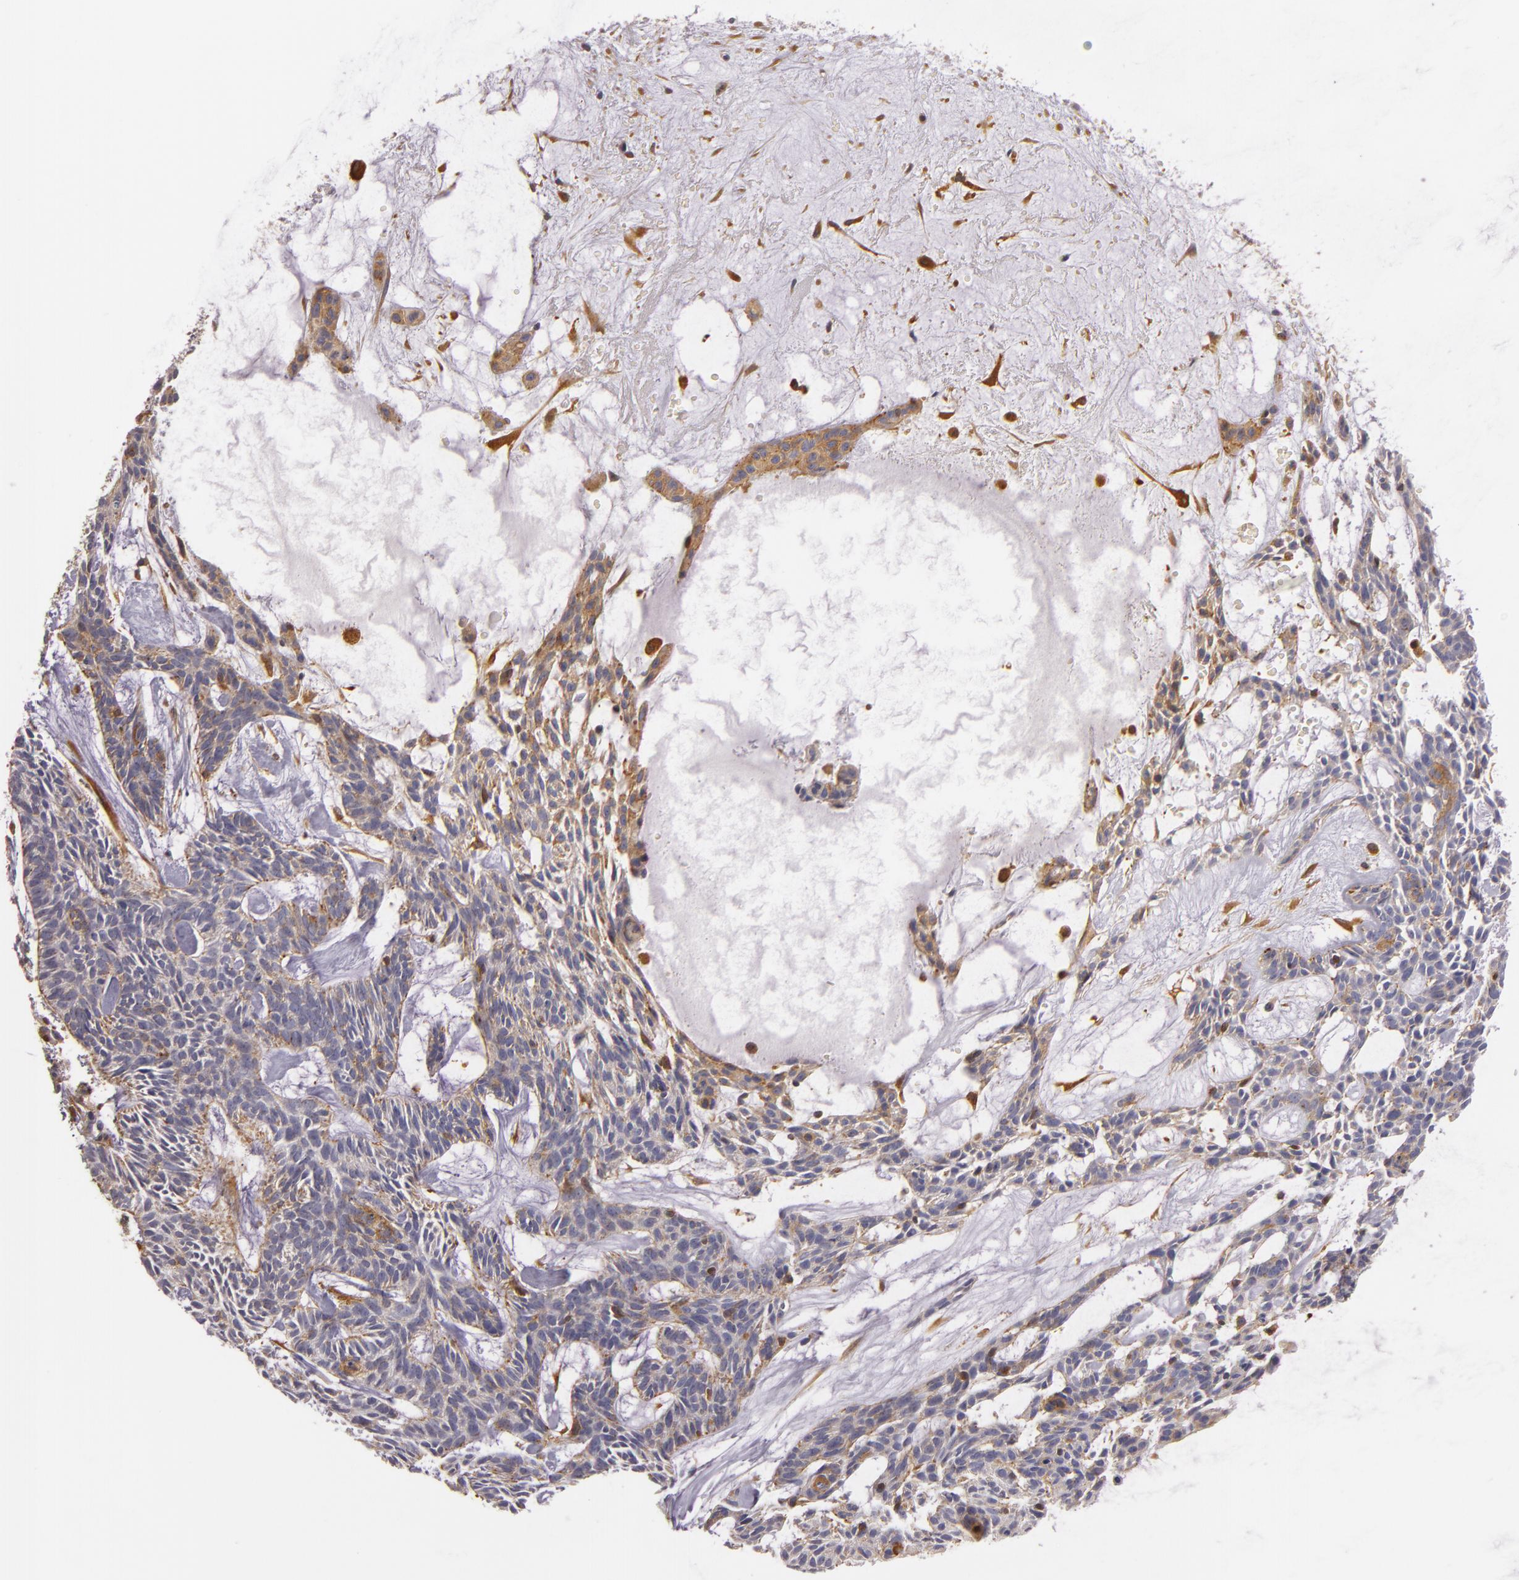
{"staining": {"intensity": "moderate", "quantity": "25%-75%", "location": "cytoplasmic/membranous"}, "tissue": "skin cancer", "cell_type": "Tumor cells", "image_type": "cancer", "snomed": [{"axis": "morphology", "description": "Basal cell carcinoma"}, {"axis": "topography", "description": "Skin"}], "caption": "A brown stain shows moderate cytoplasmic/membranous expression of a protein in skin cancer tumor cells. The staining was performed using DAB (3,3'-diaminobenzidine), with brown indicating positive protein expression. Nuclei are stained blue with hematoxylin.", "gene": "TOM1", "patient": {"sex": "male", "age": 75}}